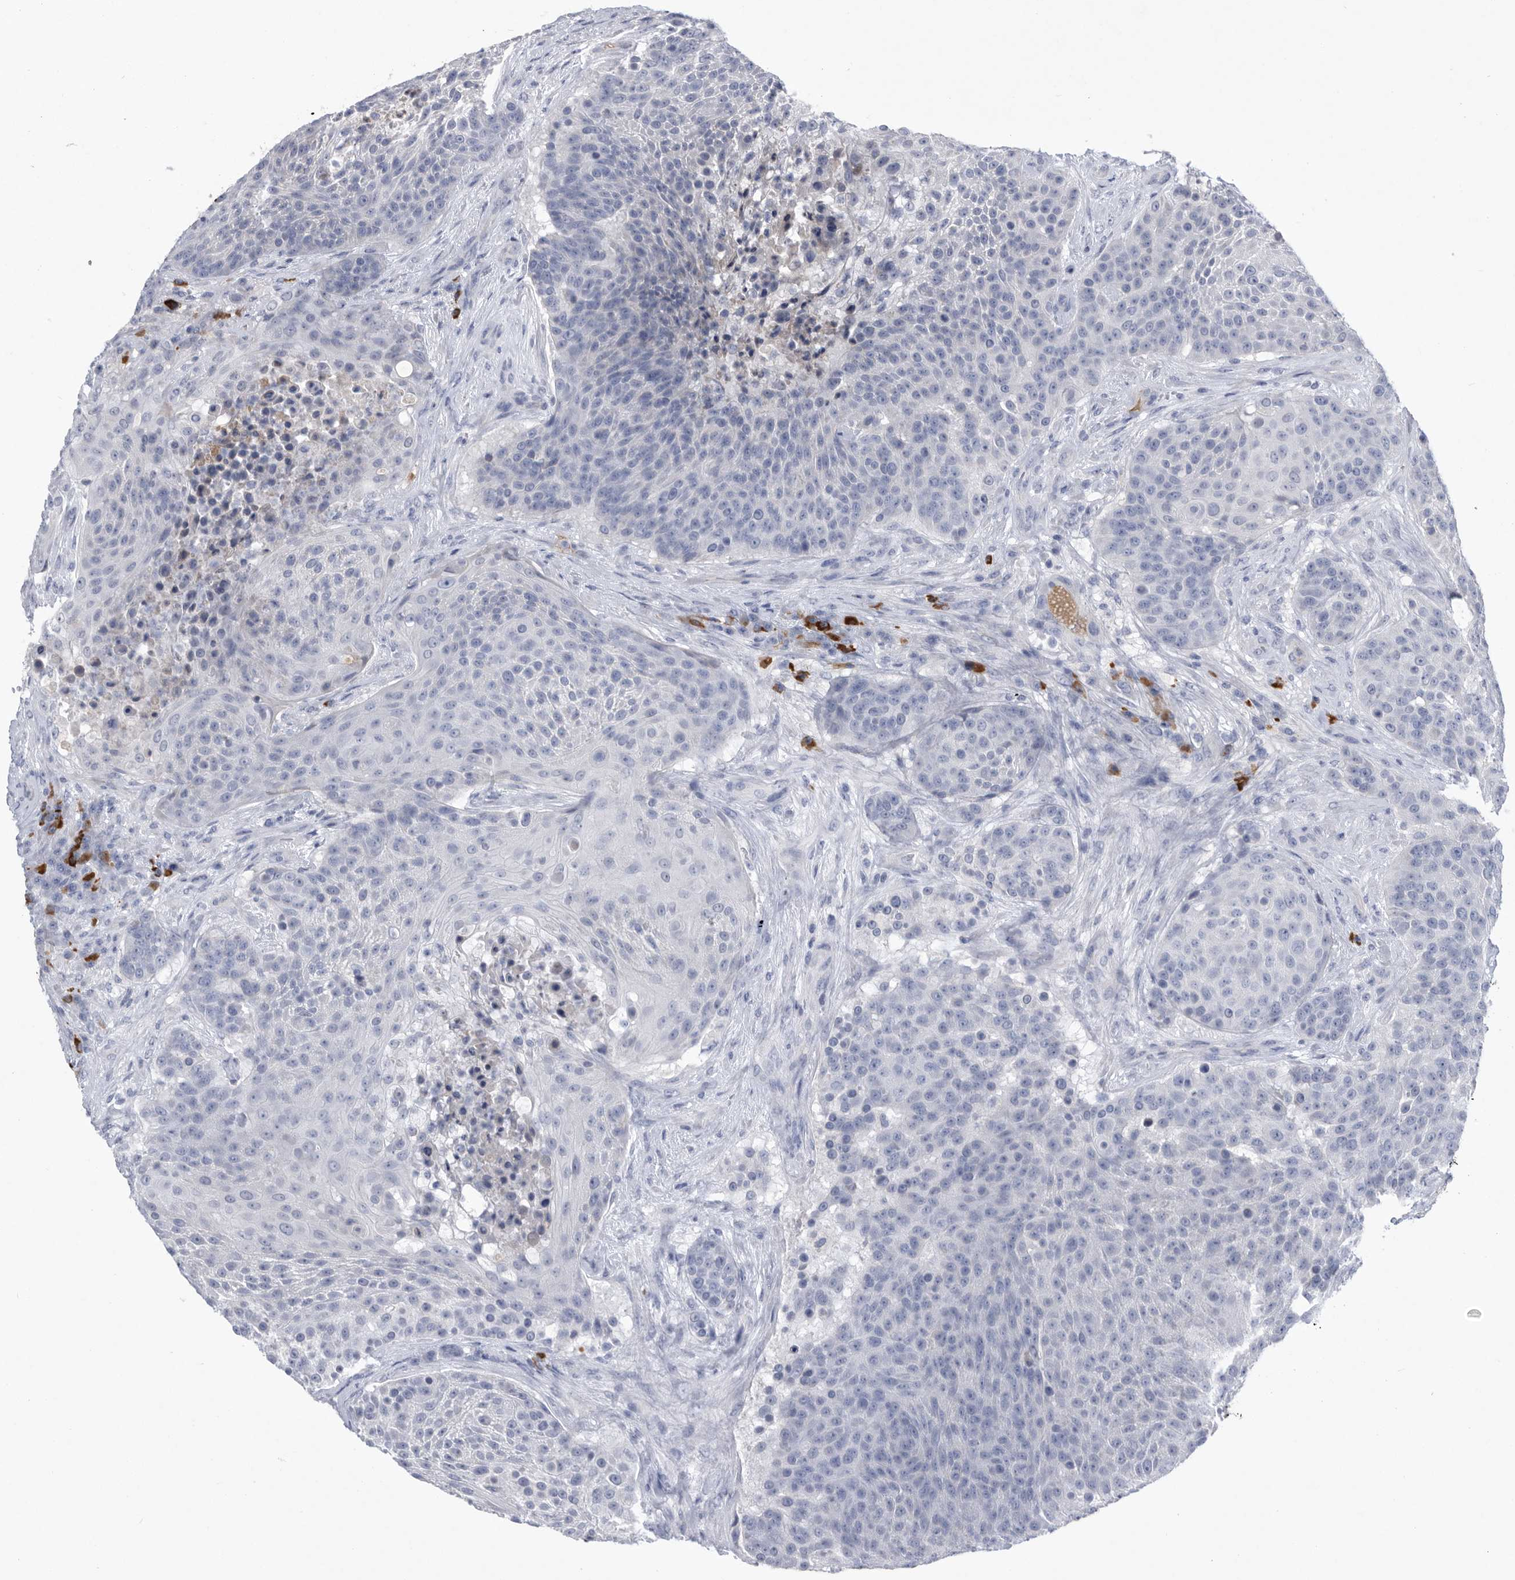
{"staining": {"intensity": "negative", "quantity": "none", "location": "none"}, "tissue": "urothelial cancer", "cell_type": "Tumor cells", "image_type": "cancer", "snomed": [{"axis": "morphology", "description": "Urothelial carcinoma, High grade"}, {"axis": "topography", "description": "Urinary bladder"}], "caption": "Urothelial cancer stained for a protein using immunohistochemistry (IHC) demonstrates no staining tumor cells.", "gene": "BTBD6", "patient": {"sex": "female", "age": 63}}